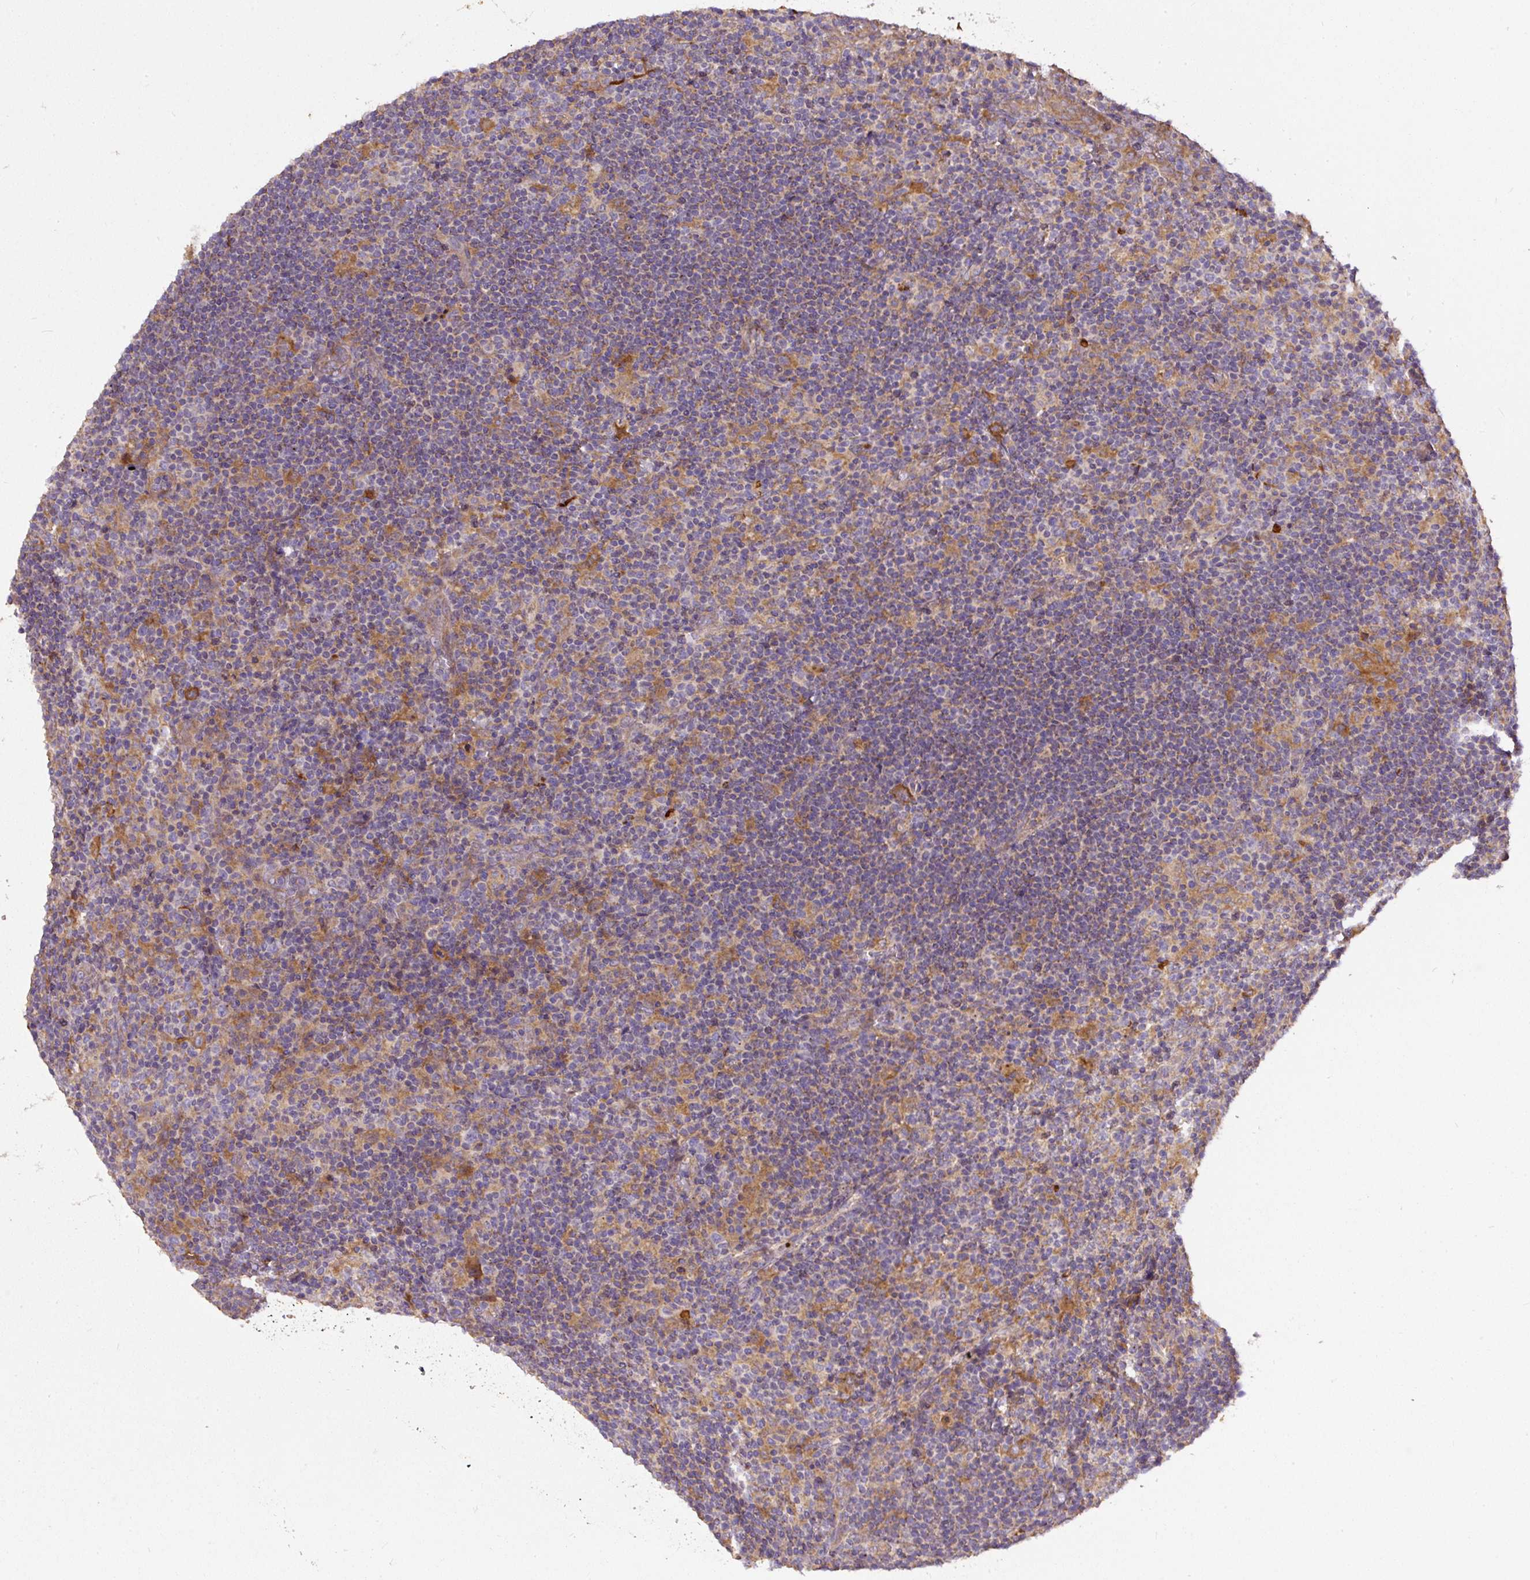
{"staining": {"intensity": "negative", "quantity": "none", "location": "none"}, "tissue": "lymphoma", "cell_type": "Tumor cells", "image_type": "cancer", "snomed": [{"axis": "morphology", "description": "Hodgkin's disease, NOS"}, {"axis": "topography", "description": "Lymph node"}], "caption": "Immunohistochemistry photomicrograph of lymphoma stained for a protein (brown), which displays no positivity in tumor cells. Nuclei are stained in blue.", "gene": "DAPK1", "patient": {"sex": "female", "age": 57}}